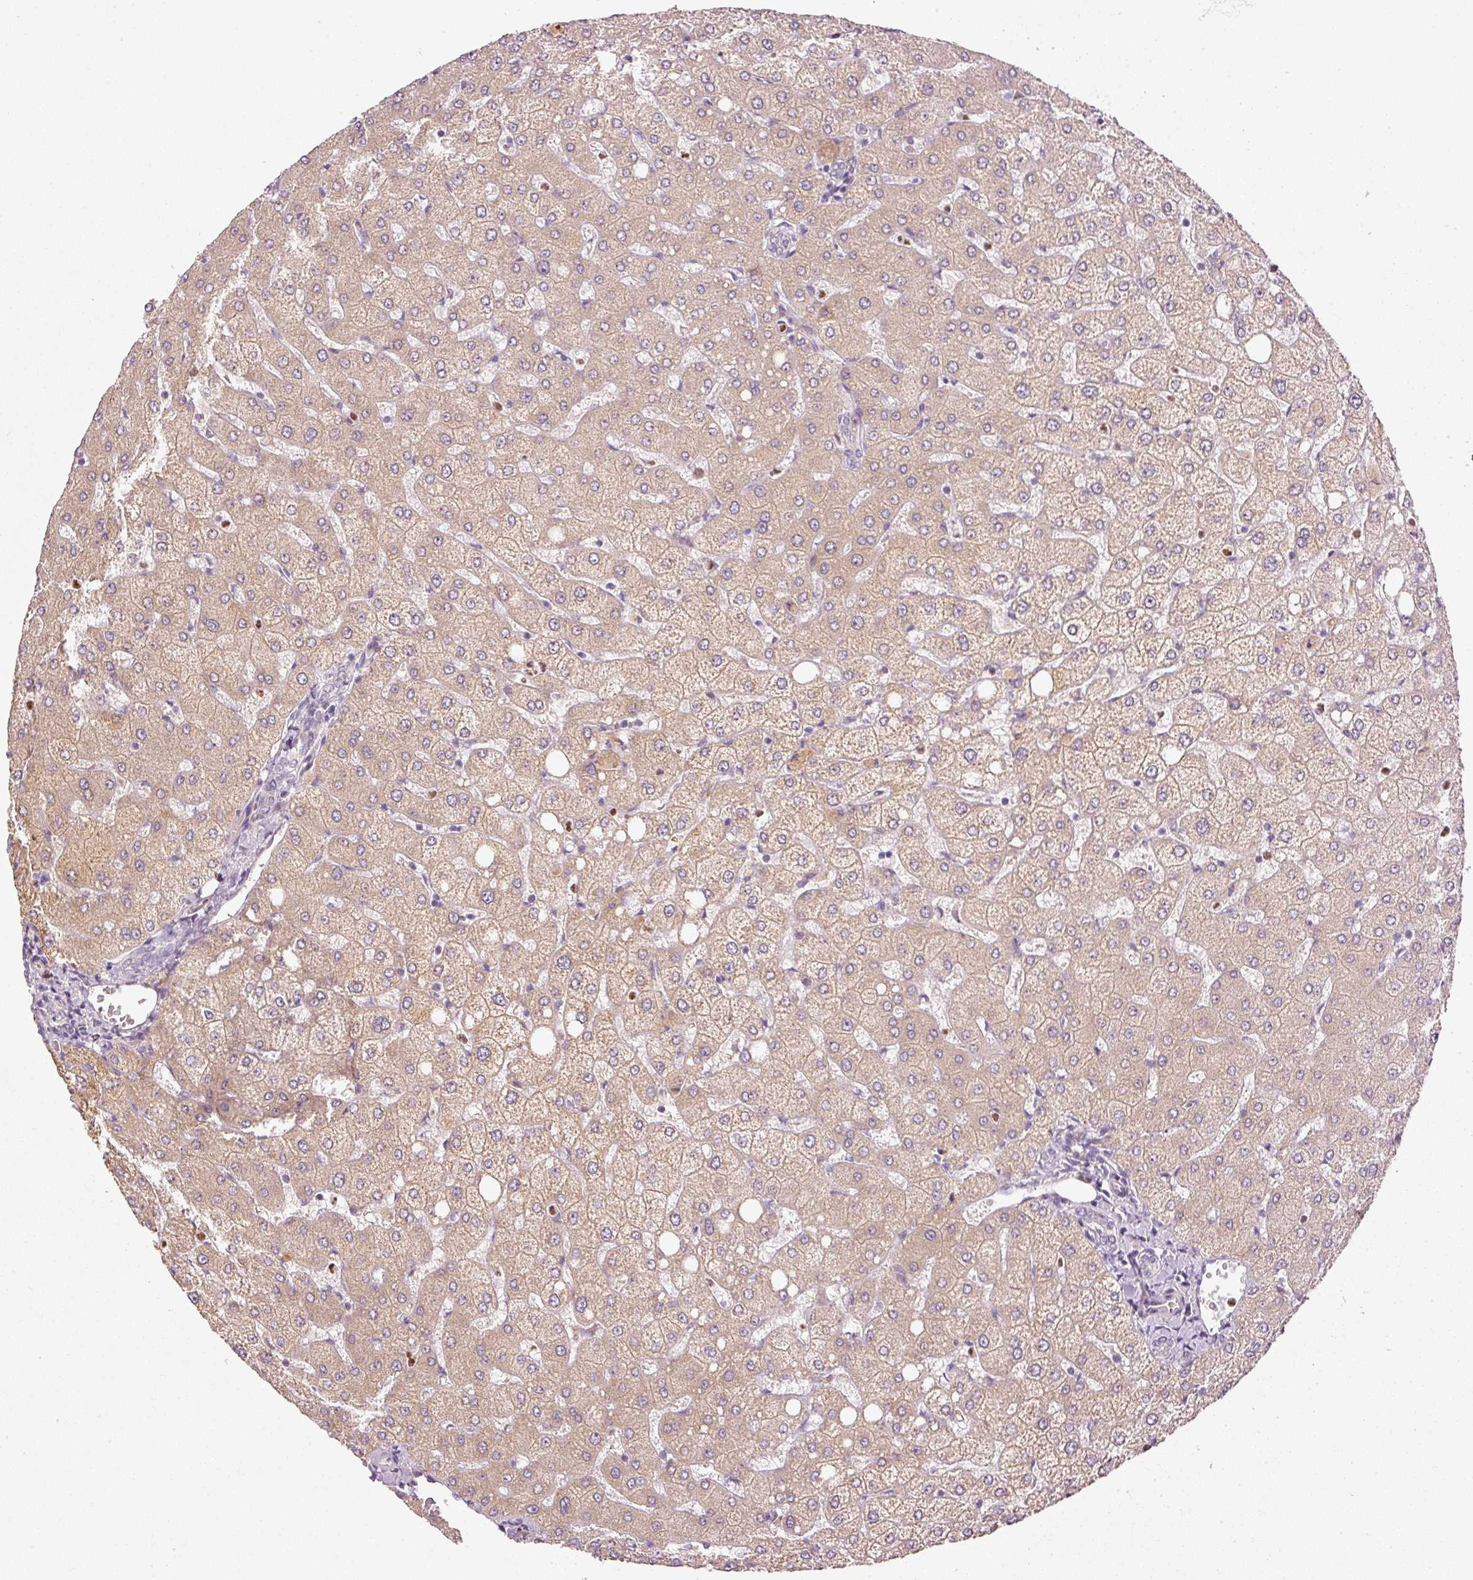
{"staining": {"intensity": "negative", "quantity": "none", "location": "none"}, "tissue": "liver", "cell_type": "Cholangiocytes", "image_type": "normal", "snomed": [{"axis": "morphology", "description": "Normal tissue, NOS"}, {"axis": "topography", "description": "Liver"}], "caption": "A high-resolution histopathology image shows immunohistochemistry (IHC) staining of normal liver, which displays no significant expression in cholangiocytes.", "gene": "MTHFD1L", "patient": {"sex": "female", "age": 54}}